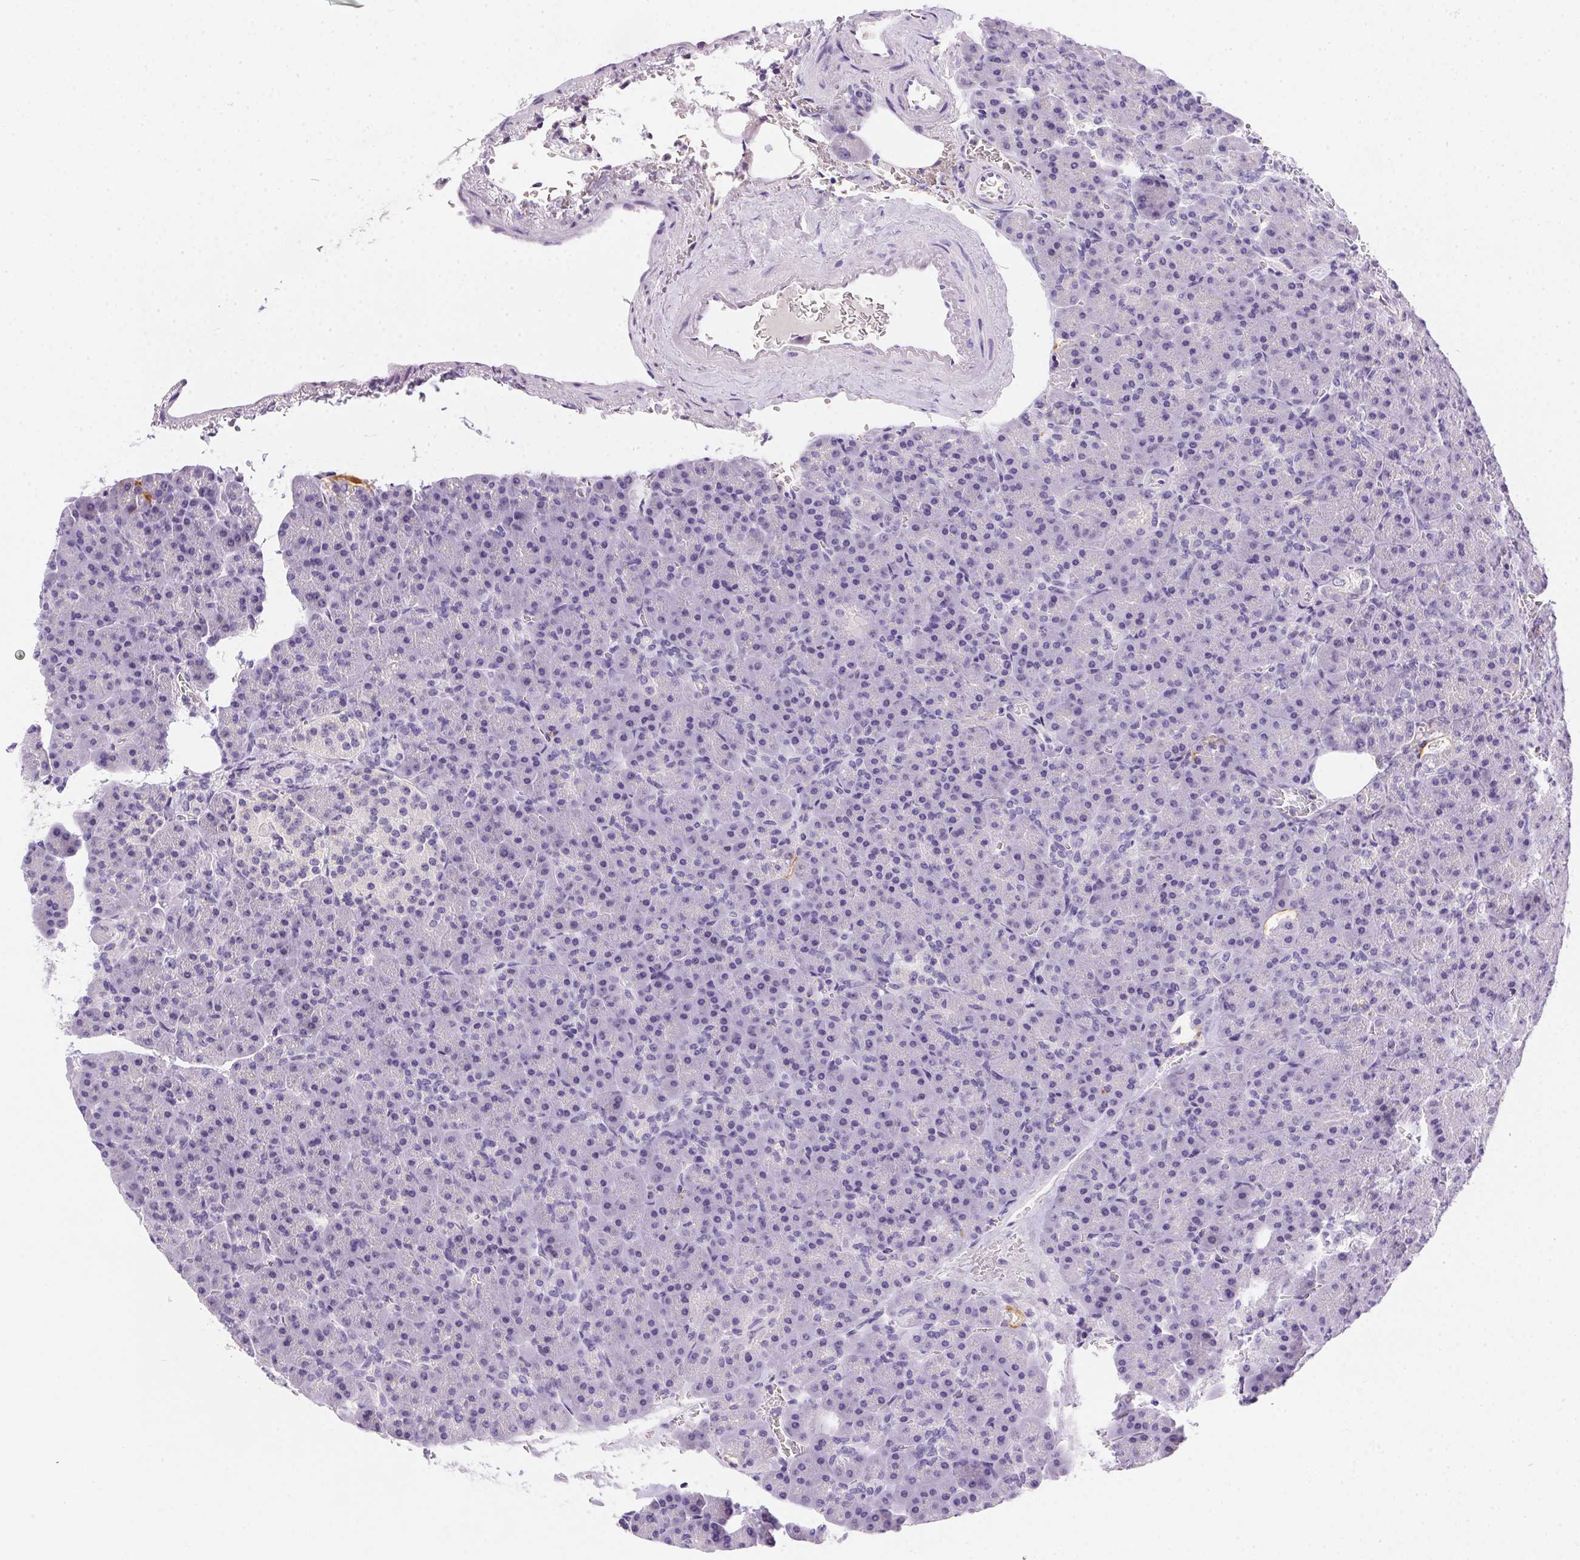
{"staining": {"intensity": "negative", "quantity": "none", "location": "none"}, "tissue": "pancreas", "cell_type": "Exocrine glandular cells", "image_type": "normal", "snomed": [{"axis": "morphology", "description": "Normal tissue, NOS"}, {"axis": "topography", "description": "Pancreas"}], "caption": "DAB immunohistochemical staining of normal human pancreas demonstrates no significant staining in exocrine glandular cells. (DAB (3,3'-diaminobenzidine) immunohistochemistry (IHC), high magnification).", "gene": "SSTR4", "patient": {"sex": "female", "age": 74}}